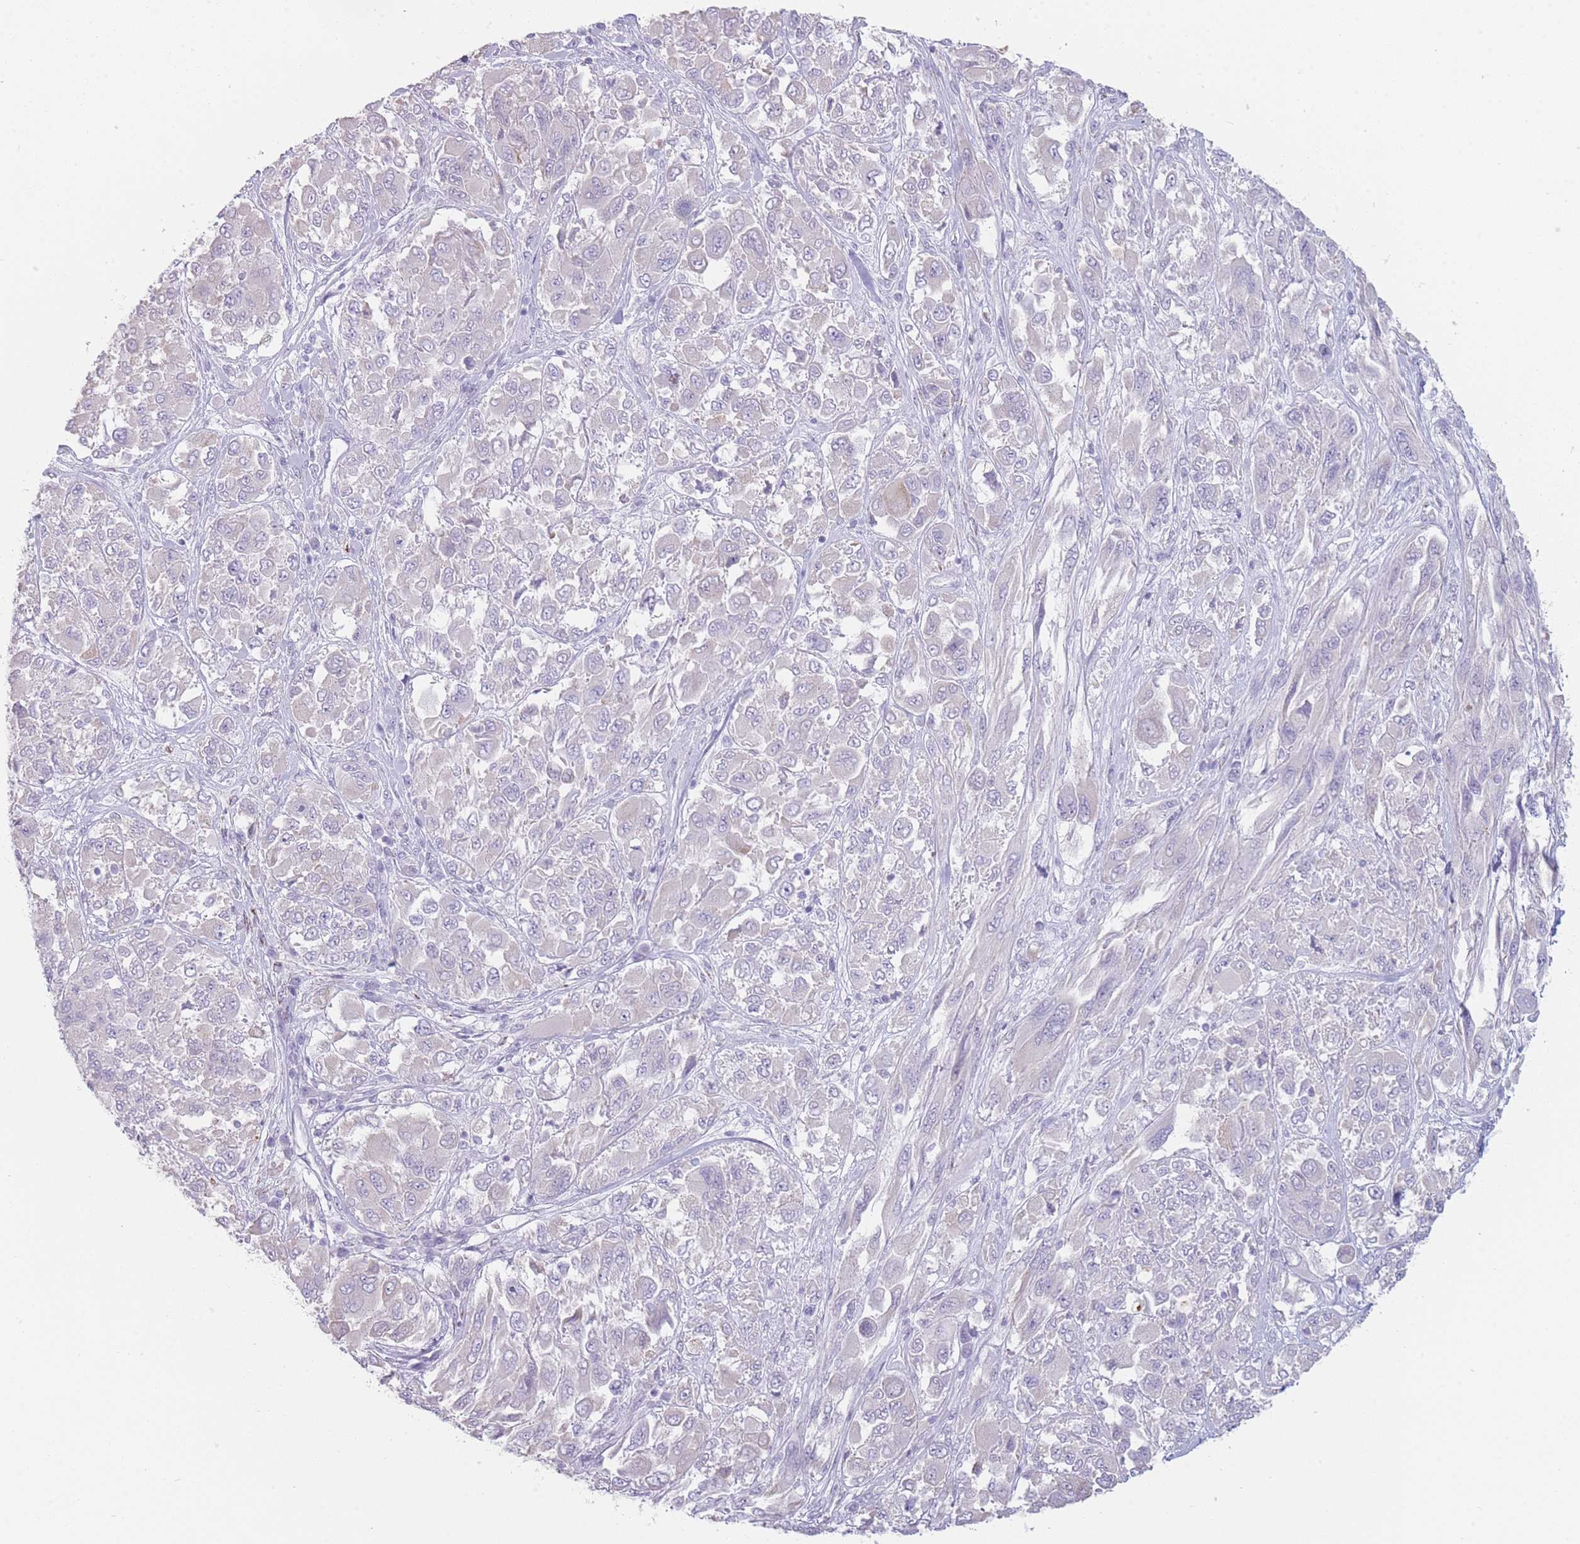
{"staining": {"intensity": "negative", "quantity": "none", "location": "none"}, "tissue": "melanoma", "cell_type": "Tumor cells", "image_type": "cancer", "snomed": [{"axis": "morphology", "description": "Malignant melanoma, NOS"}, {"axis": "topography", "description": "Skin"}], "caption": "DAB (3,3'-diaminobenzidine) immunohistochemical staining of human melanoma demonstrates no significant staining in tumor cells.", "gene": "GPR12", "patient": {"sex": "female", "age": 91}}